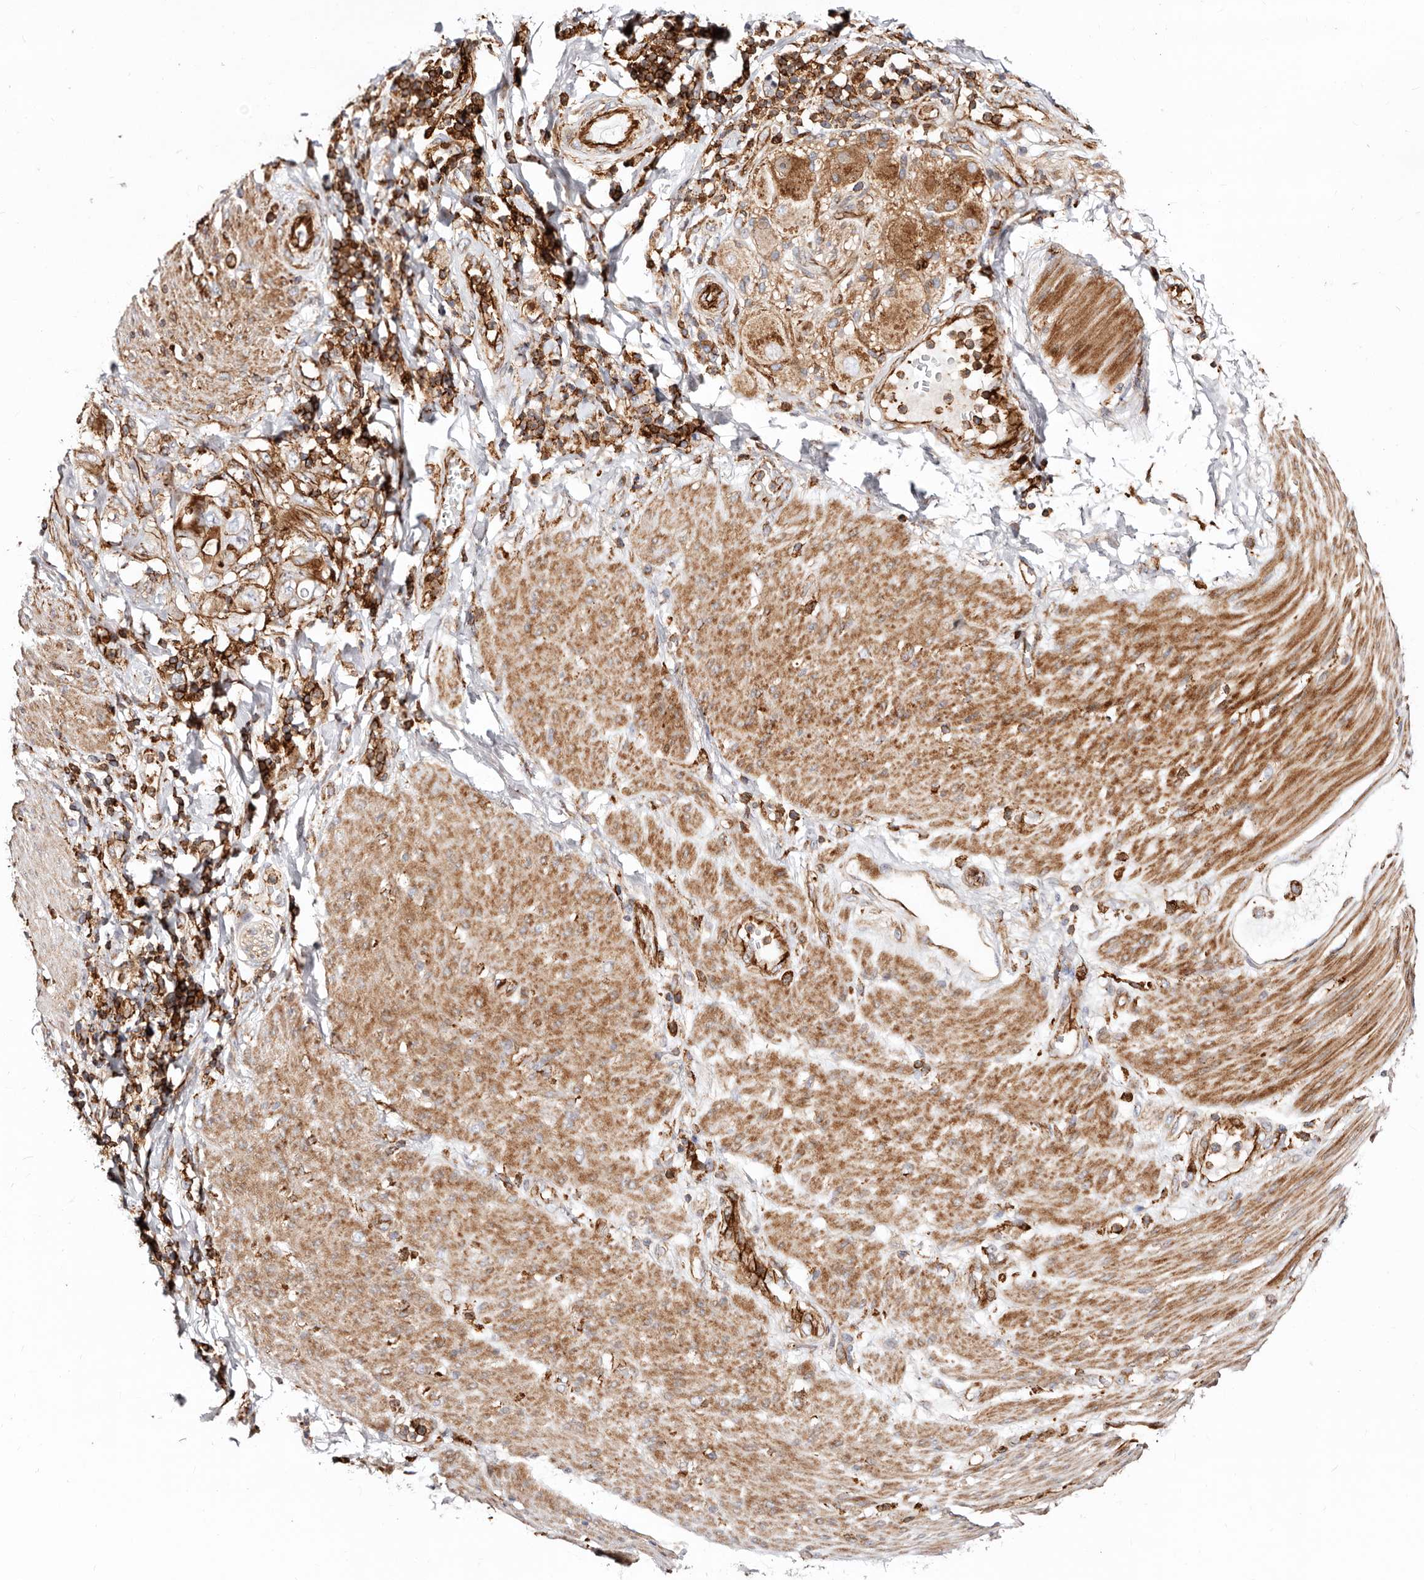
{"staining": {"intensity": "moderate", "quantity": ">75%", "location": "cytoplasmic/membranous"}, "tissue": "stomach cancer", "cell_type": "Tumor cells", "image_type": "cancer", "snomed": [{"axis": "morphology", "description": "Adenocarcinoma, NOS"}, {"axis": "topography", "description": "Stomach"}], "caption": "Human stomach cancer stained with a brown dye demonstrates moderate cytoplasmic/membranous positive staining in approximately >75% of tumor cells.", "gene": "PTPN22", "patient": {"sex": "female", "age": 73}}